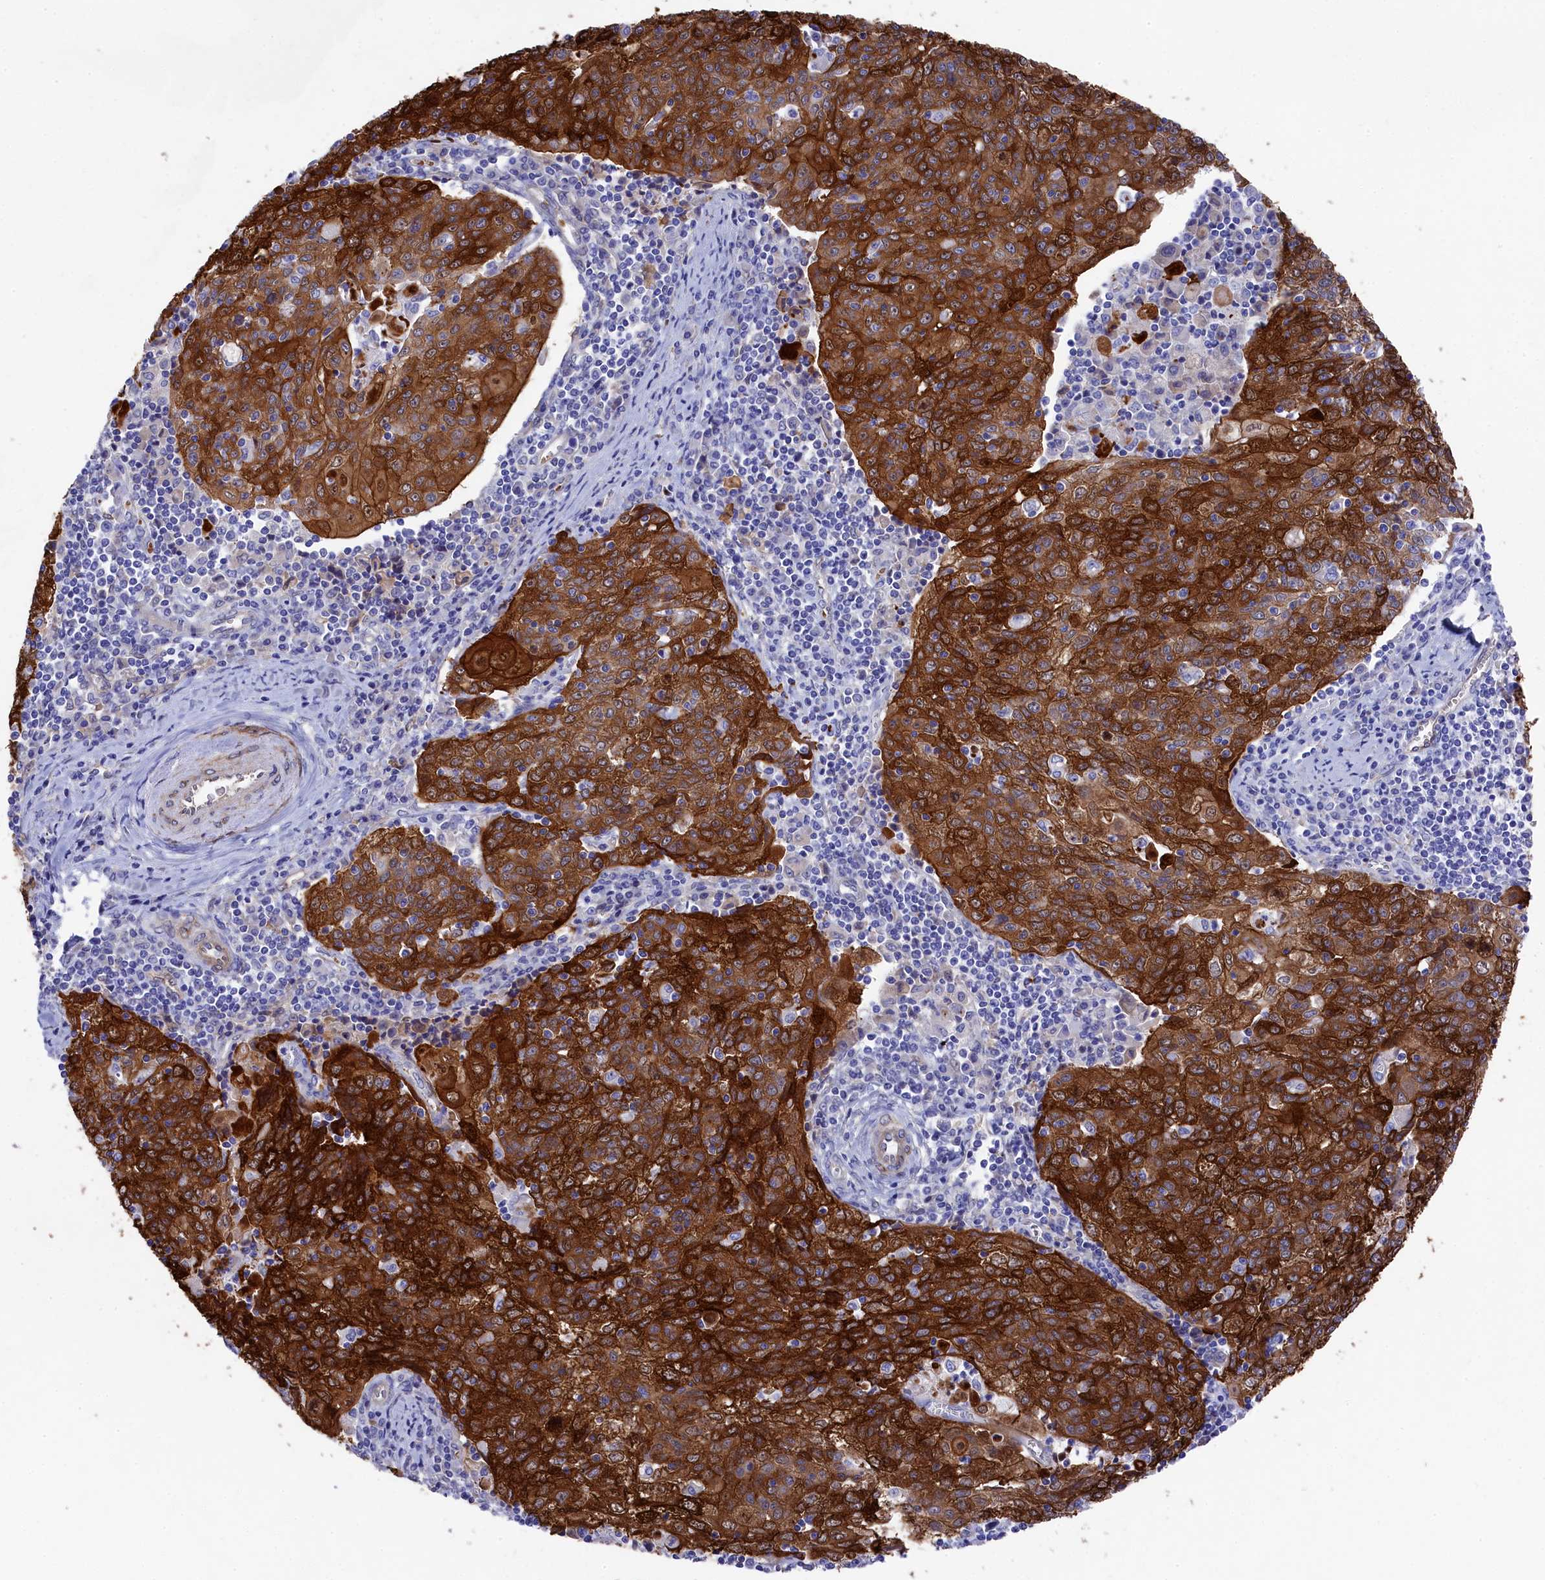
{"staining": {"intensity": "strong", "quantity": ">75%", "location": "cytoplasmic/membranous"}, "tissue": "cervical cancer", "cell_type": "Tumor cells", "image_type": "cancer", "snomed": [{"axis": "morphology", "description": "Squamous cell carcinoma, NOS"}, {"axis": "topography", "description": "Cervix"}], "caption": "An image of human squamous cell carcinoma (cervical) stained for a protein reveals strong cytoplasmic/membranous brown staining in tumor cells.", "gene": "LHFPL4", "patient": {"sex": "female", "age": 48}}